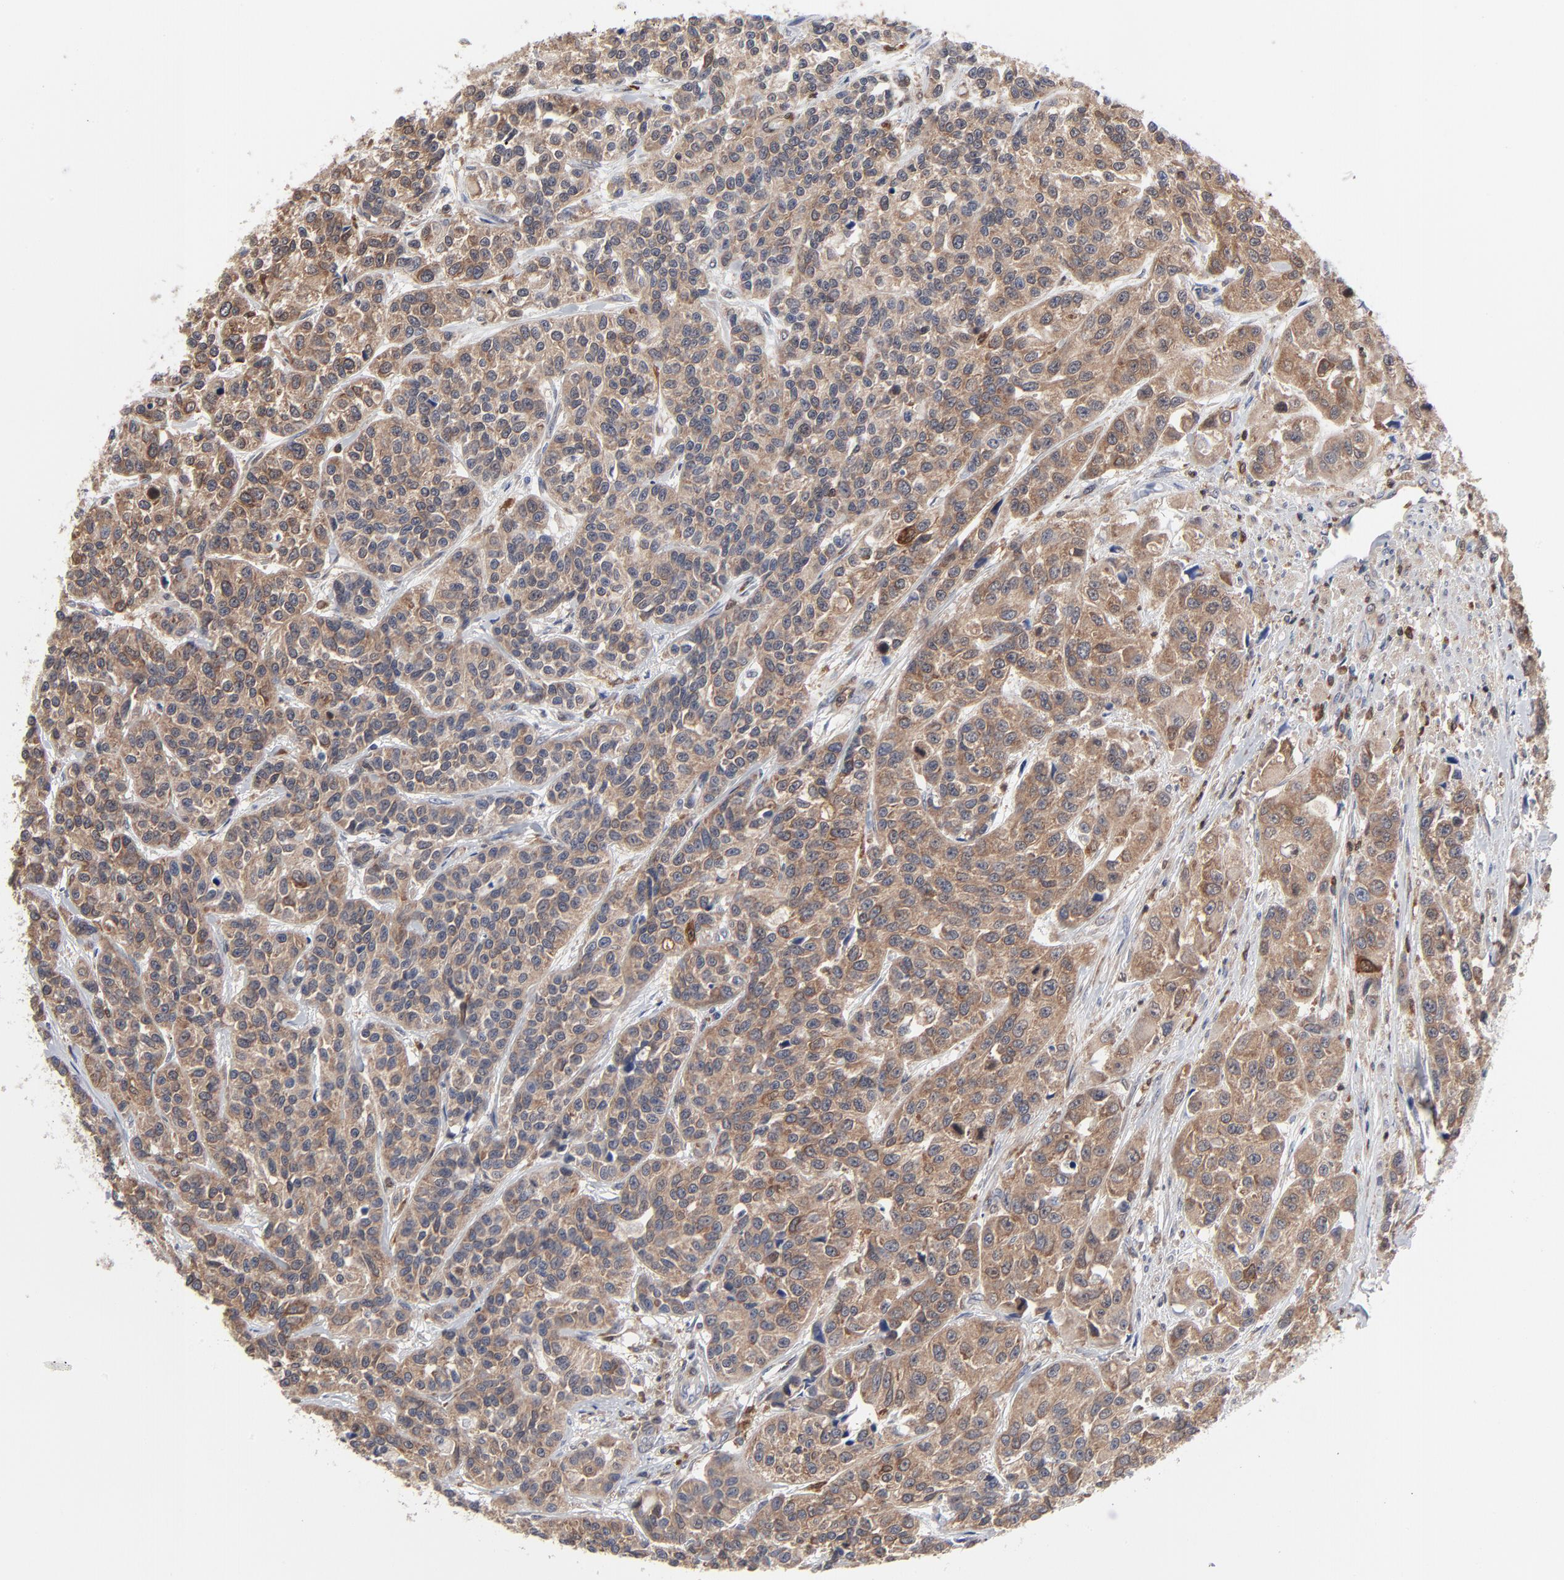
{"staining": {"intensity": "moderate", "quantity": ">75%", "location": "cytoplasmic/membranous"}, "tissue": "urothelial cancer", "cell_type": "Tumor cells", "image_type": "cancer", "snomed": [{"axis": "morphology", "description": "Urothelial carcinoma, High grade"}, {"axis": "topography", "description": "Urinary bladder"}], "caption": "A micrograph of urothelial cancer stained for a protein exhibits moderate cytoplasmic/membranous brown staining in tumor cells.", "gene": "MAP2K1", "patient": {"sex": "female", "age": 81}}